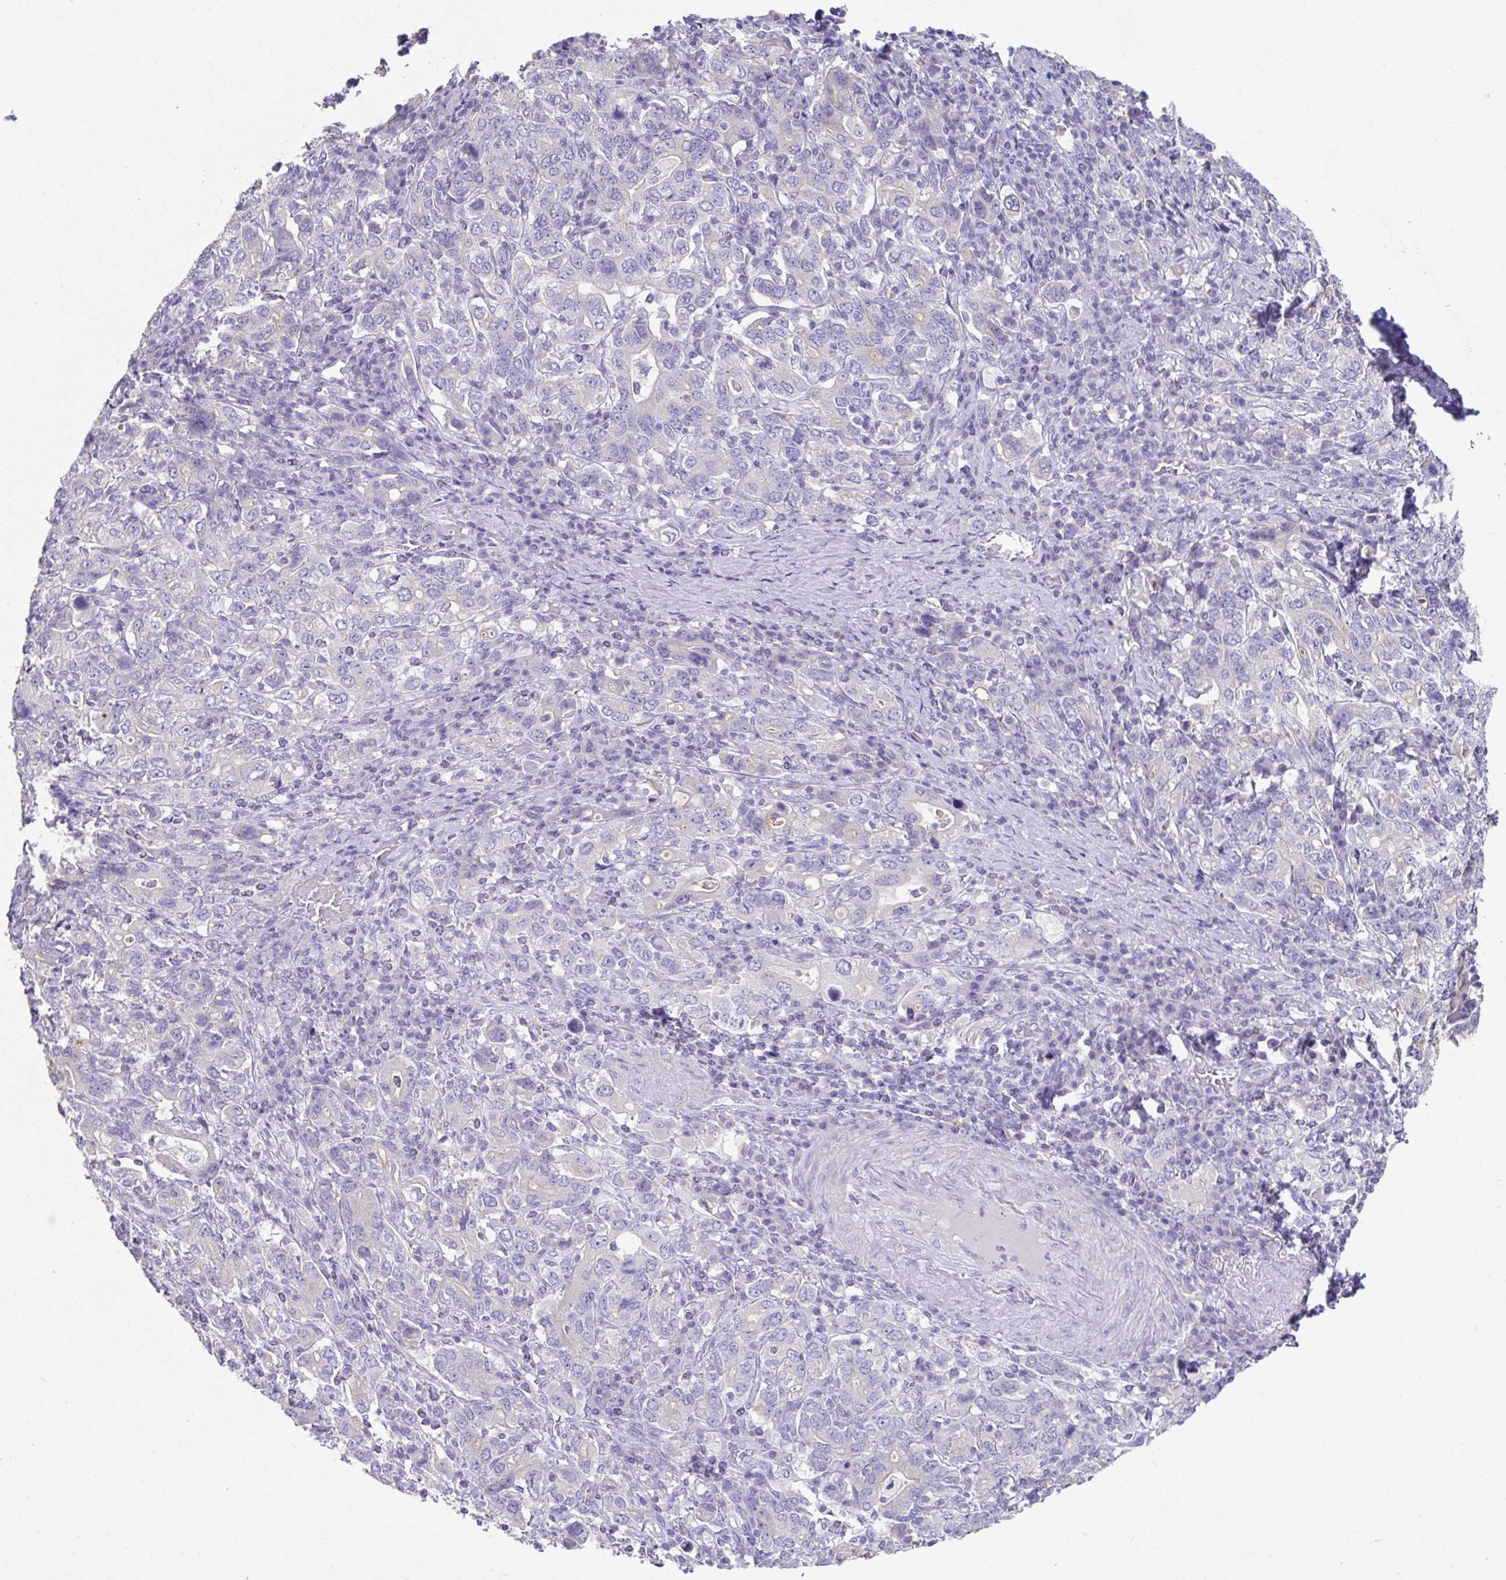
{"staining": {"intensity": "negative", "quantity": "none", "location": "none"}, "tissue": "stomach cancer", "cell_type": "Tumor cells", "image_type": "cancer", "snomed": [{"axis": "morphology", "description": "Adenocarcinoma, NOS"}, {"axis": "topography", "description": "Stomach, upper"}, {"axis": "topography", "description": "Stomach"}], "caption": "An IHC micrograph of adenocarcinoma (stomach) is shown. There is no staining in tumor cells of adenocarcinoma (stomach).", "gene": "SLC44A4", "patient": {"sex": "male", "age": 62}}